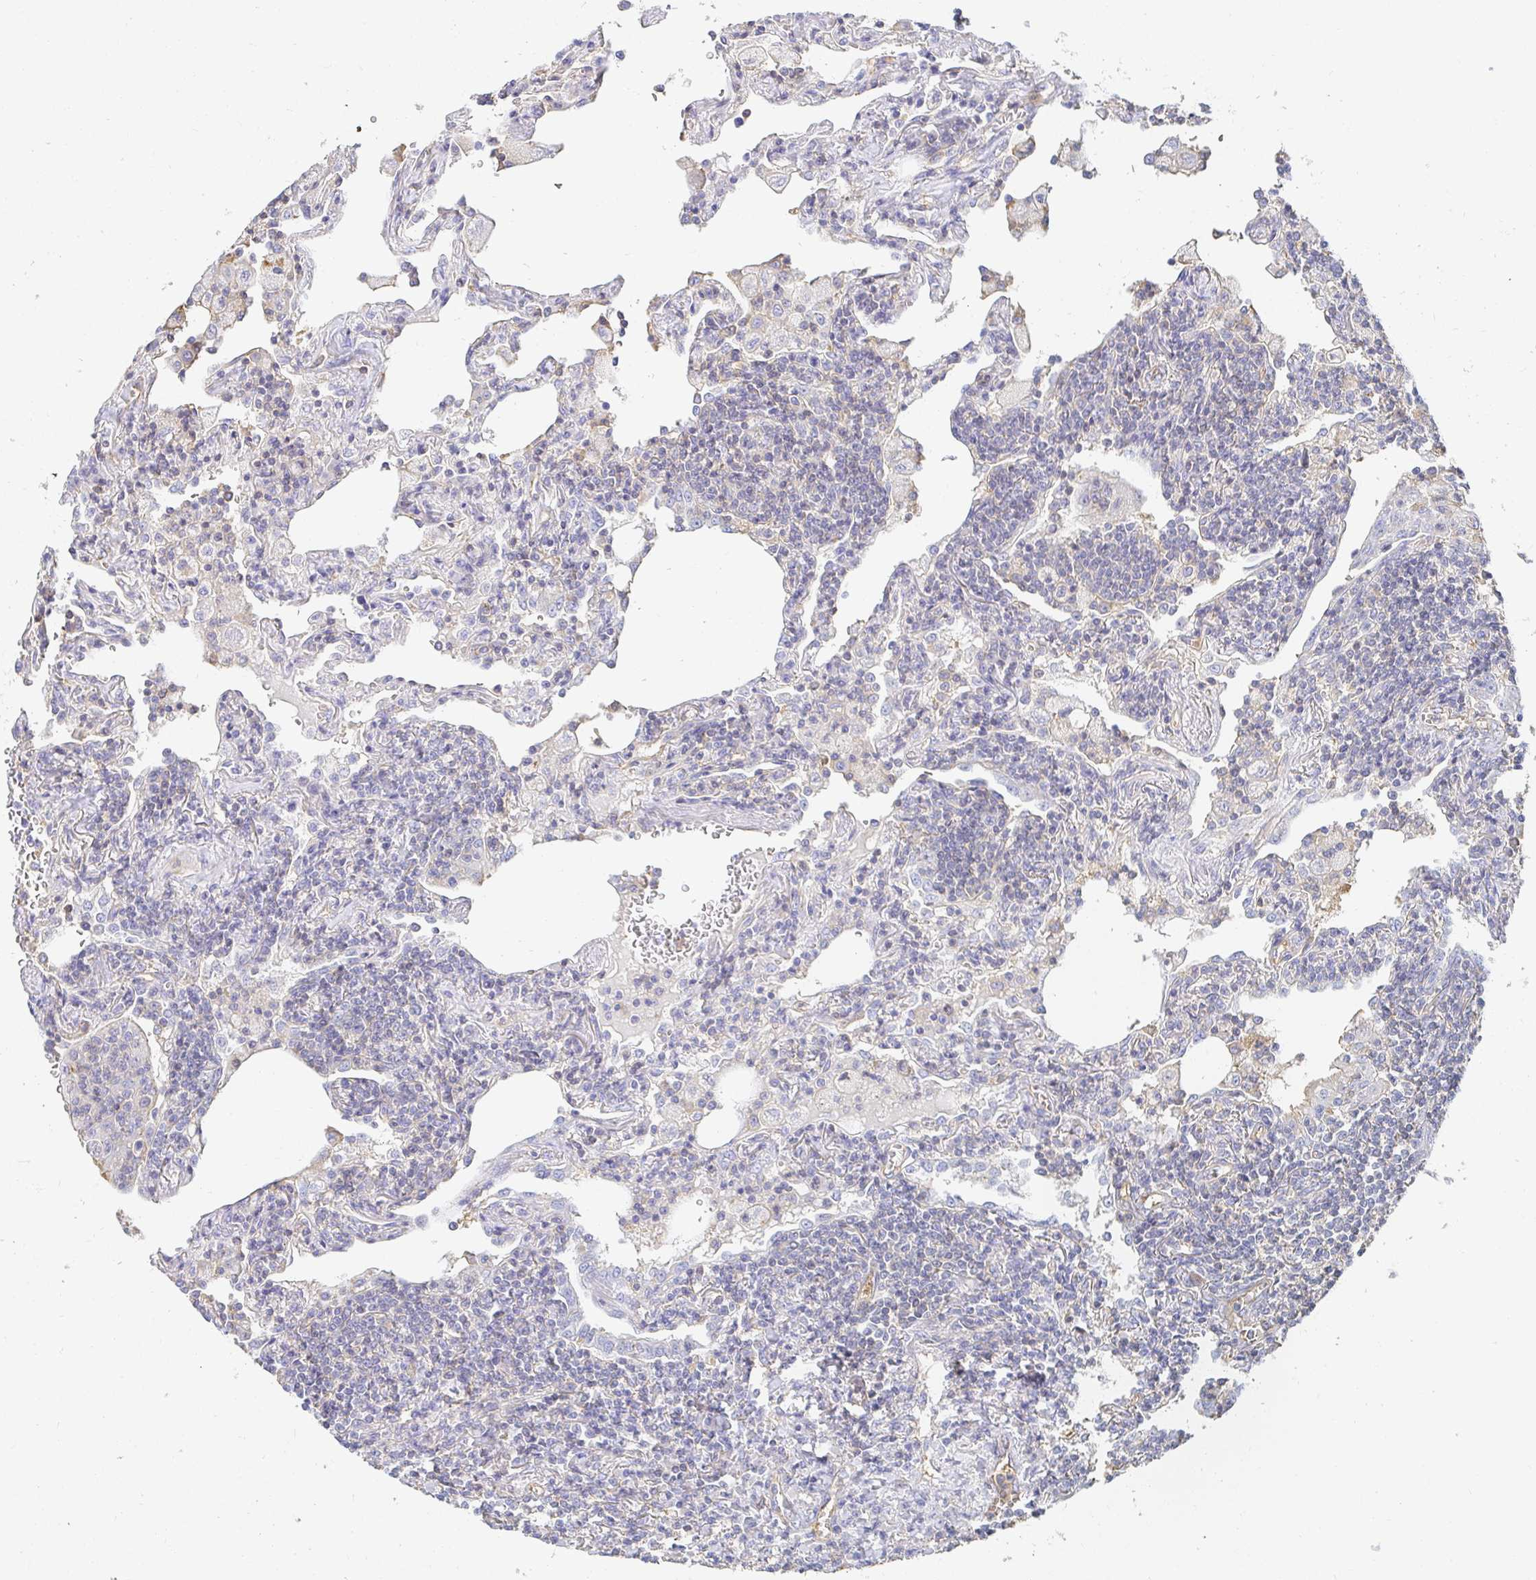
{"staining": {"intensity": "negative", "quantity": "none", "location": "none"}, "tissue": "lymphoma", "cell_type": "Tumor cells", "image_type": "cancer", "snomed": [{"axis": "morphology", "description": "Malignant lymphoma, non-Hodgkin's type, Low grade"}, {"axis": "topography", "description": "Lung"}], "caption": "Lymphoma was stained to show a protein in brown. There is no significant expression in tumor cells. The staining was performed using DAB to visualize the protein expression in brown, while the nuclei were stained in blue with hematoxylin (Magnification: 20x).", "gene": "TSPAN19", "patient": {"sex": "female", "age": 71}}